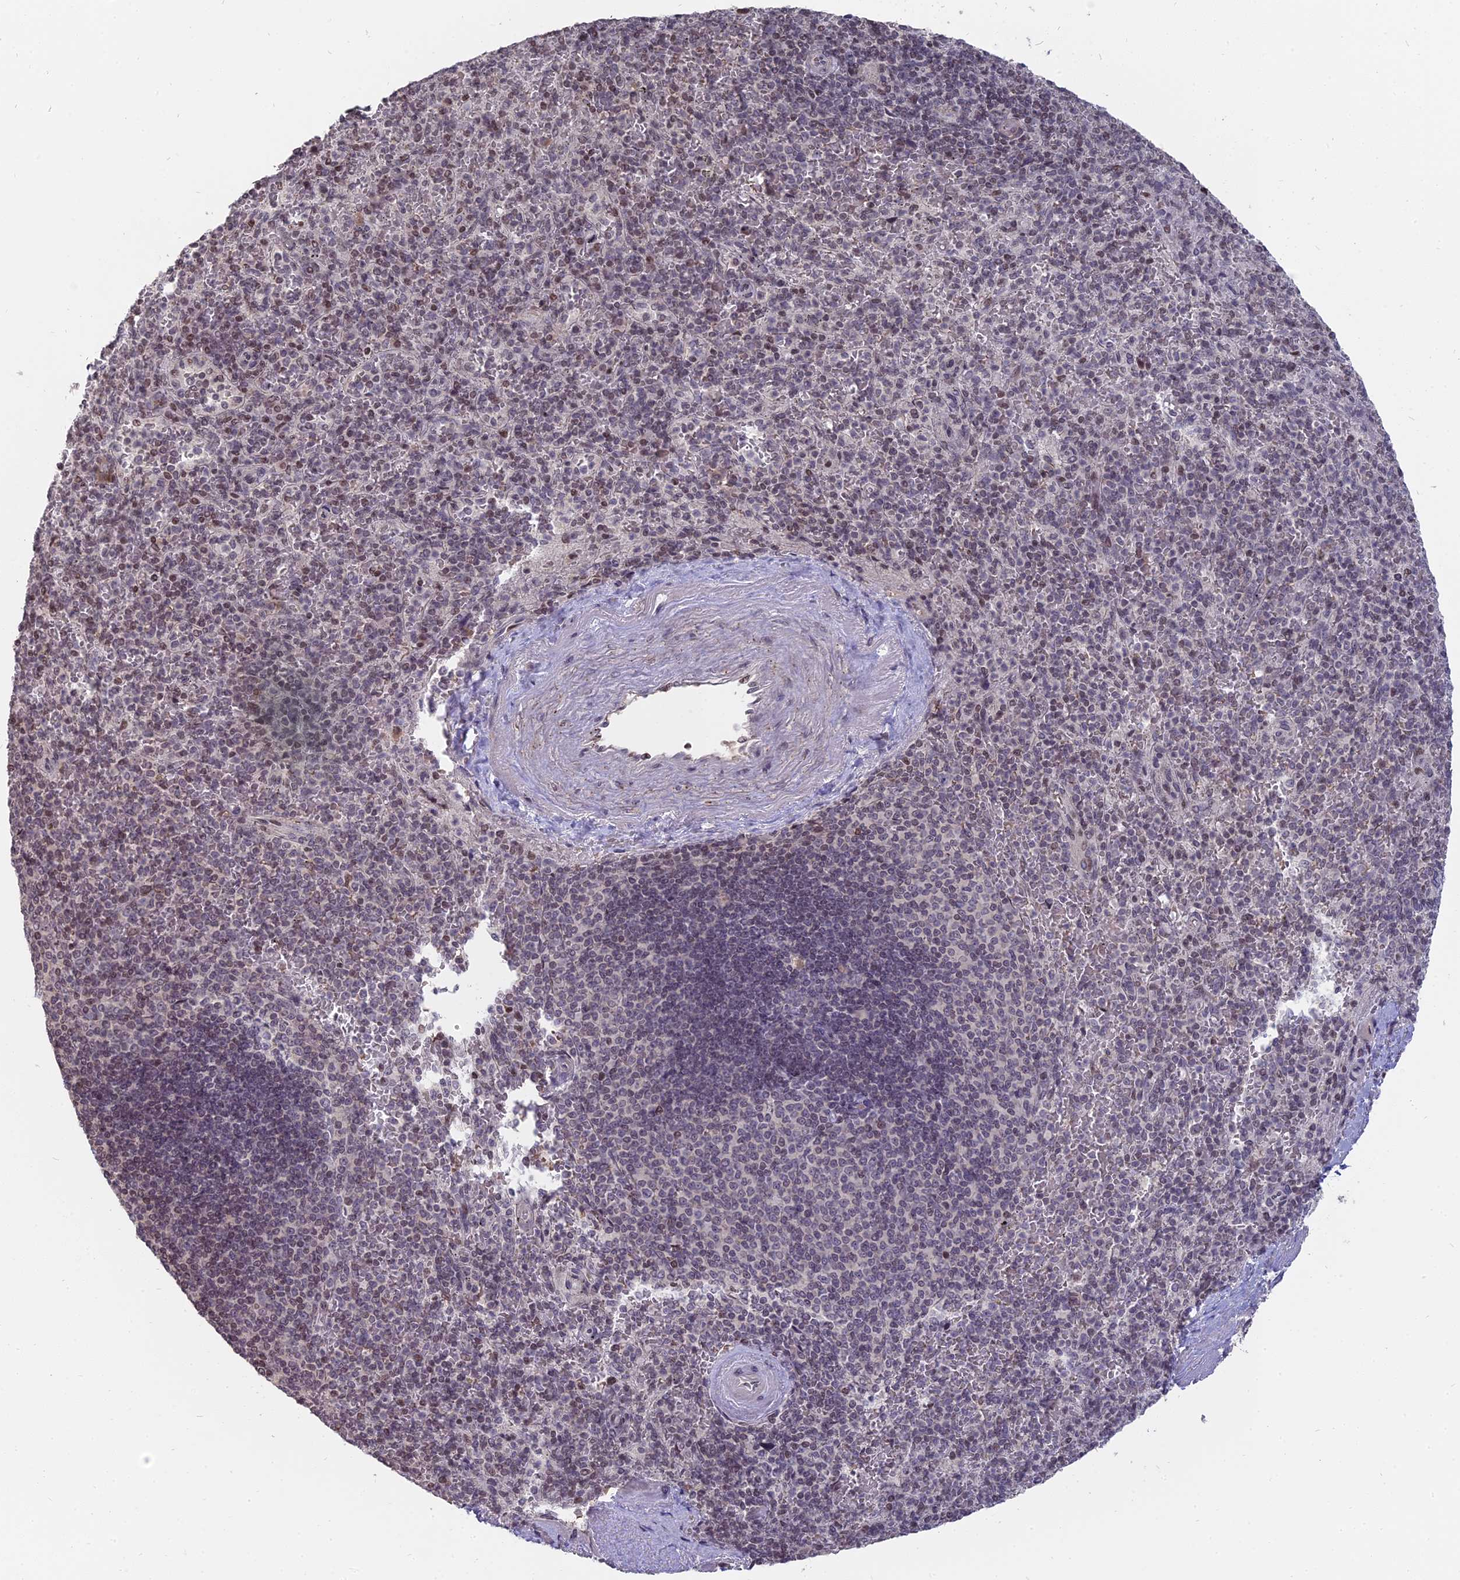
{"staining": {"intensity": "weak", "quantity": "<25%", "location": "nuclear"}, "tissue": "spleen", "cell_type": "Cells in red pulp", "image_type": "normal", "snomed": [{"axis": "morphology", "description": "Normal tissue, NOS"}, {"axis": "topography", "description": "Spleen"}], "caption": "IHC of unremarkable spleen demonstrates no expression in cells in red pulp. Brightfield microscopy of immunohistochemistry stained with DAB (brown) and hematoxylin (blue), captured at high magnification.", "gene": "NR1H3", "patient": {"sex": "male", "age": 82}}